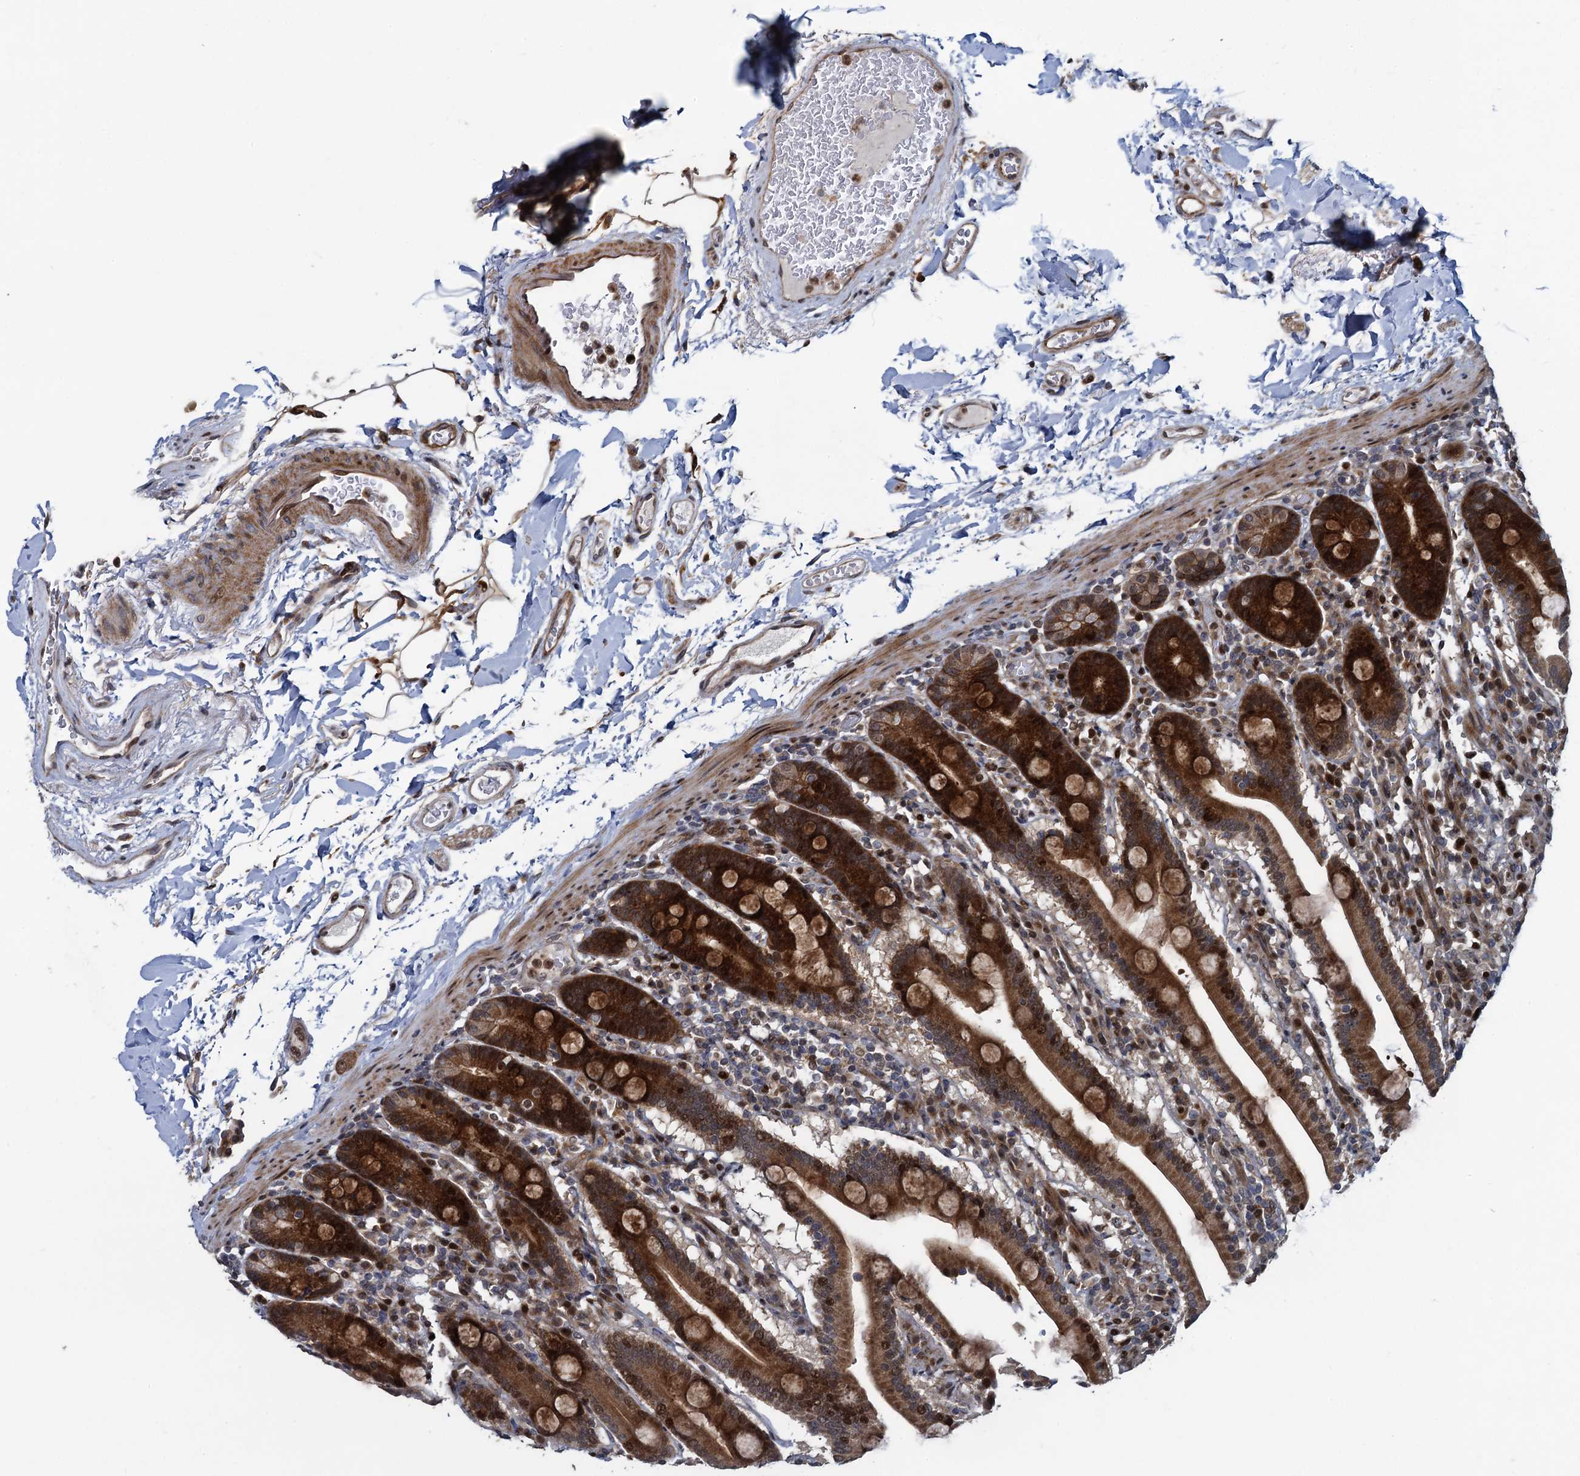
{"staining": {"intensity": "strong", "quantity": ">75%", "location": "cytoplasmic/membranous,nuclear"}, "tissue": "duodenum", "cell_type": "Glandular cells", "image_type": "normal", "snomed": [{"axis": "morphology", "description": "Normal tissue, NOS"}, {"axis": "topography", "description": "Duodenum"}], "caption": "Immunohistochemistry image of normal human duodenum stained for a protein (brown), which demonstrates high levels of strong cytoplasmic/membranous,nuclear expression in about >75% of glandular cells.", "gene": "ATOSA", "patient": {"sex": "male", "age": 55}}